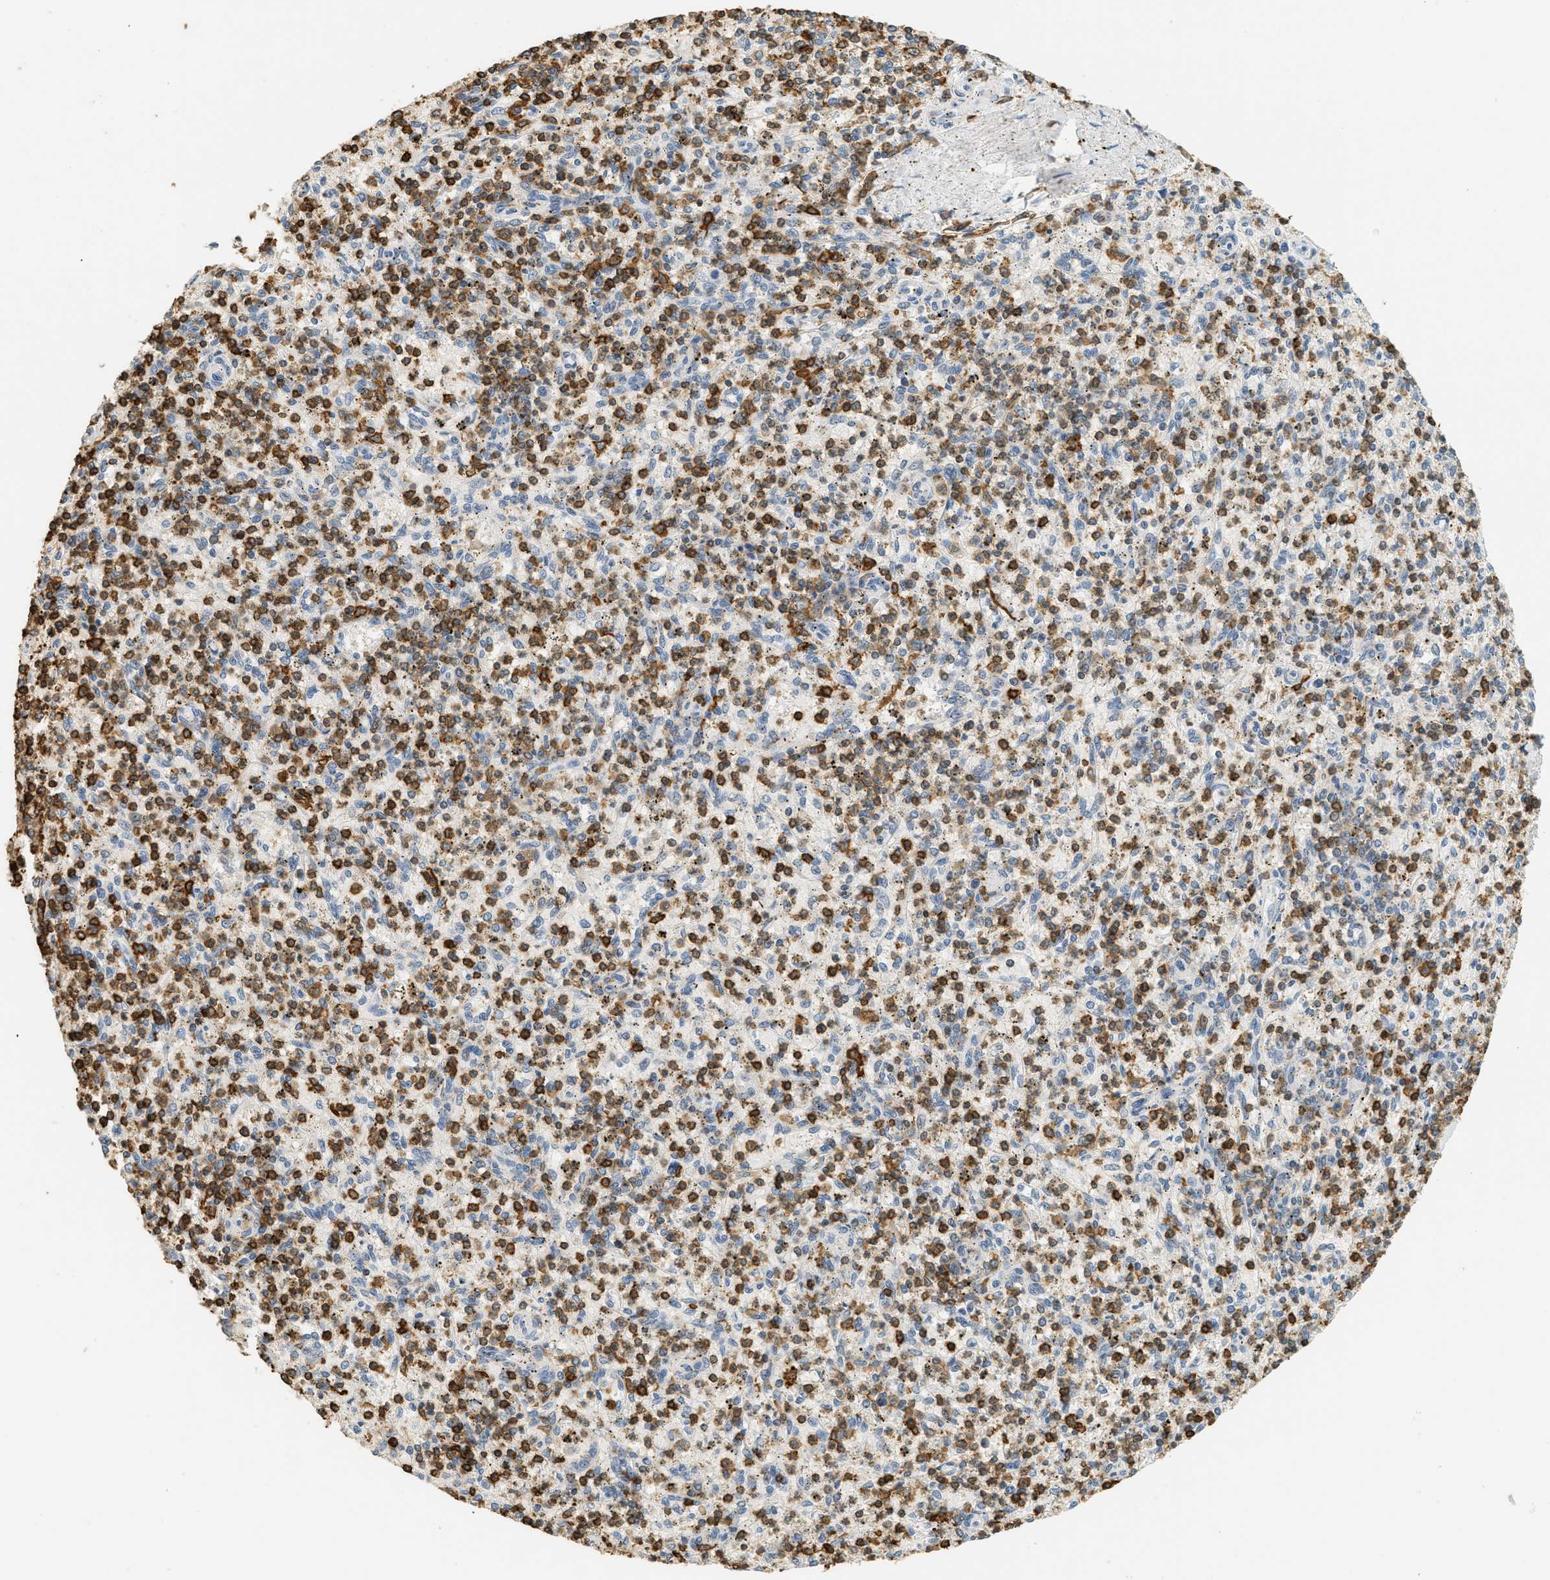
{"staining": {"intensity": "strong", "quantity": ">75%", "location": "cytoplasmic/membranous"}, "tissue": "spleen", "cell_type": "Cells in red pulp", "image_type": "normal", "snomed": [{"axis": "morphology", "description": "Normal tissue, NOS"}, {"axis": "topography", "description": "Spleen"}], "caption": "An immunohistochemistry (IHC) photomicrograph of unremarkable tissue is shown. Protein staining in brown shows strong cytoplasmic/membranous positivity in spleen within cells in red pulp.", "gene": "LSP1", "patient": {"sex": "male", "age": 72}}